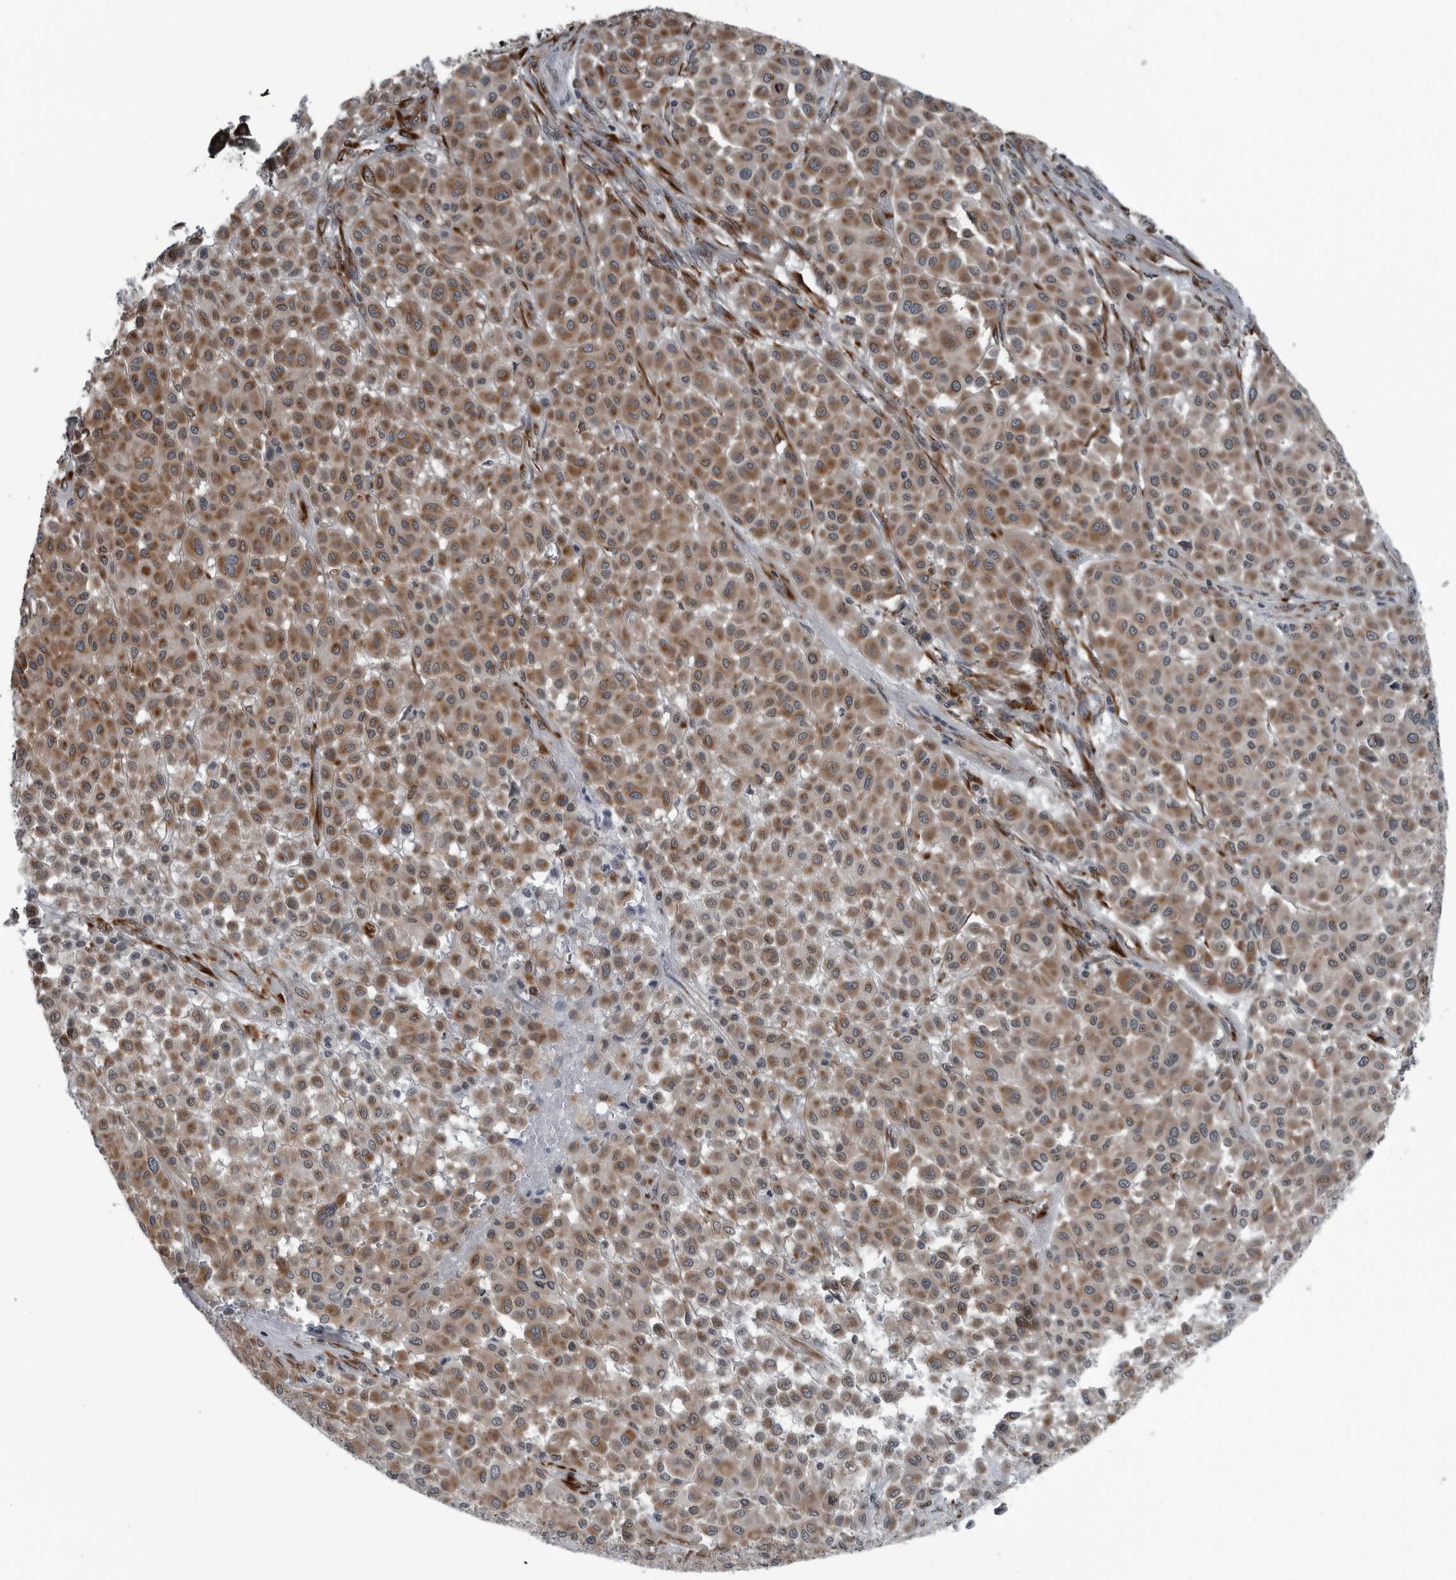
{"staining": {"intensity": "moderate", "quantity": ">75%", "location": "cytoplasmic/membranous"}, "tissue": "melanoma", "cell_type": "Tumor cells", "image_type": "cancer", "snomed": [{"axis": "morphology", "description": "Malignant melanoma, Metastatic site"}, {"axis": "topography", "description": "Soft tissue"}], "caption": "Protein analysis of malignant melanoma (metastatic site) tissue demonstrates moderate cytoplasmic/membranous staining in about >75% of tumor cells.", "gene": "CEP85", "patient": {"sex": "male", "age": 41}}